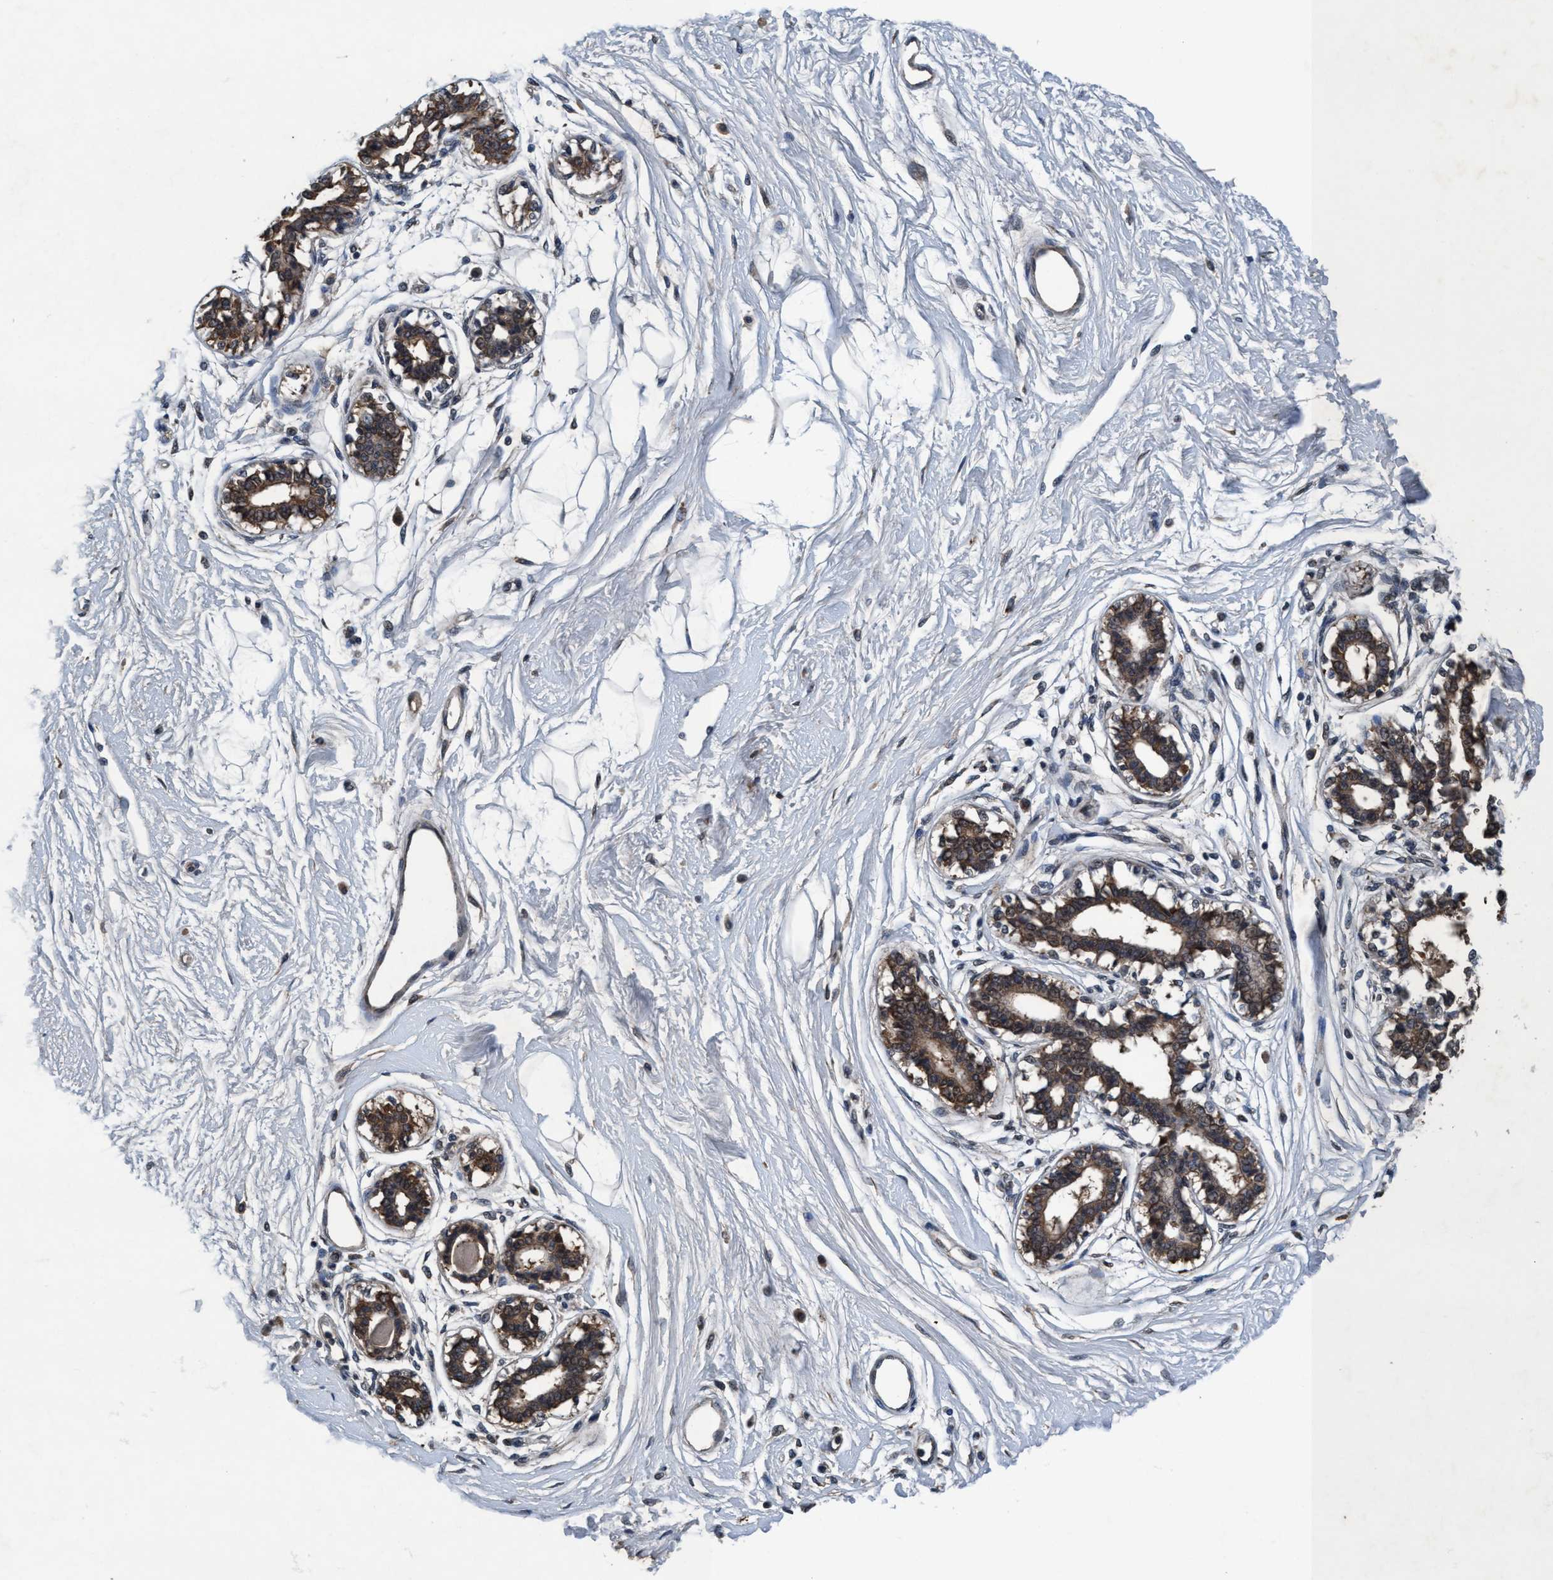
{"staining": {"intensity": "moderate", "quantity": ">75%", "location": "cytoplasmic/membranous"}, "tissue": "breast", "cell_type": "Adipocytes", "image_type": "normal", "snomed": [{"axis": "morphology", "description": "Normal tissue, NOS"}, {"axis": "topography", "description": "Breast"}], "caption": "Adipocytes reveal moderate cytoplasmic/membranous positivity in about >75% of cells in benign breast.", "gene": "AKT1S1", "patient": {"sex": "female", "age": 45}}